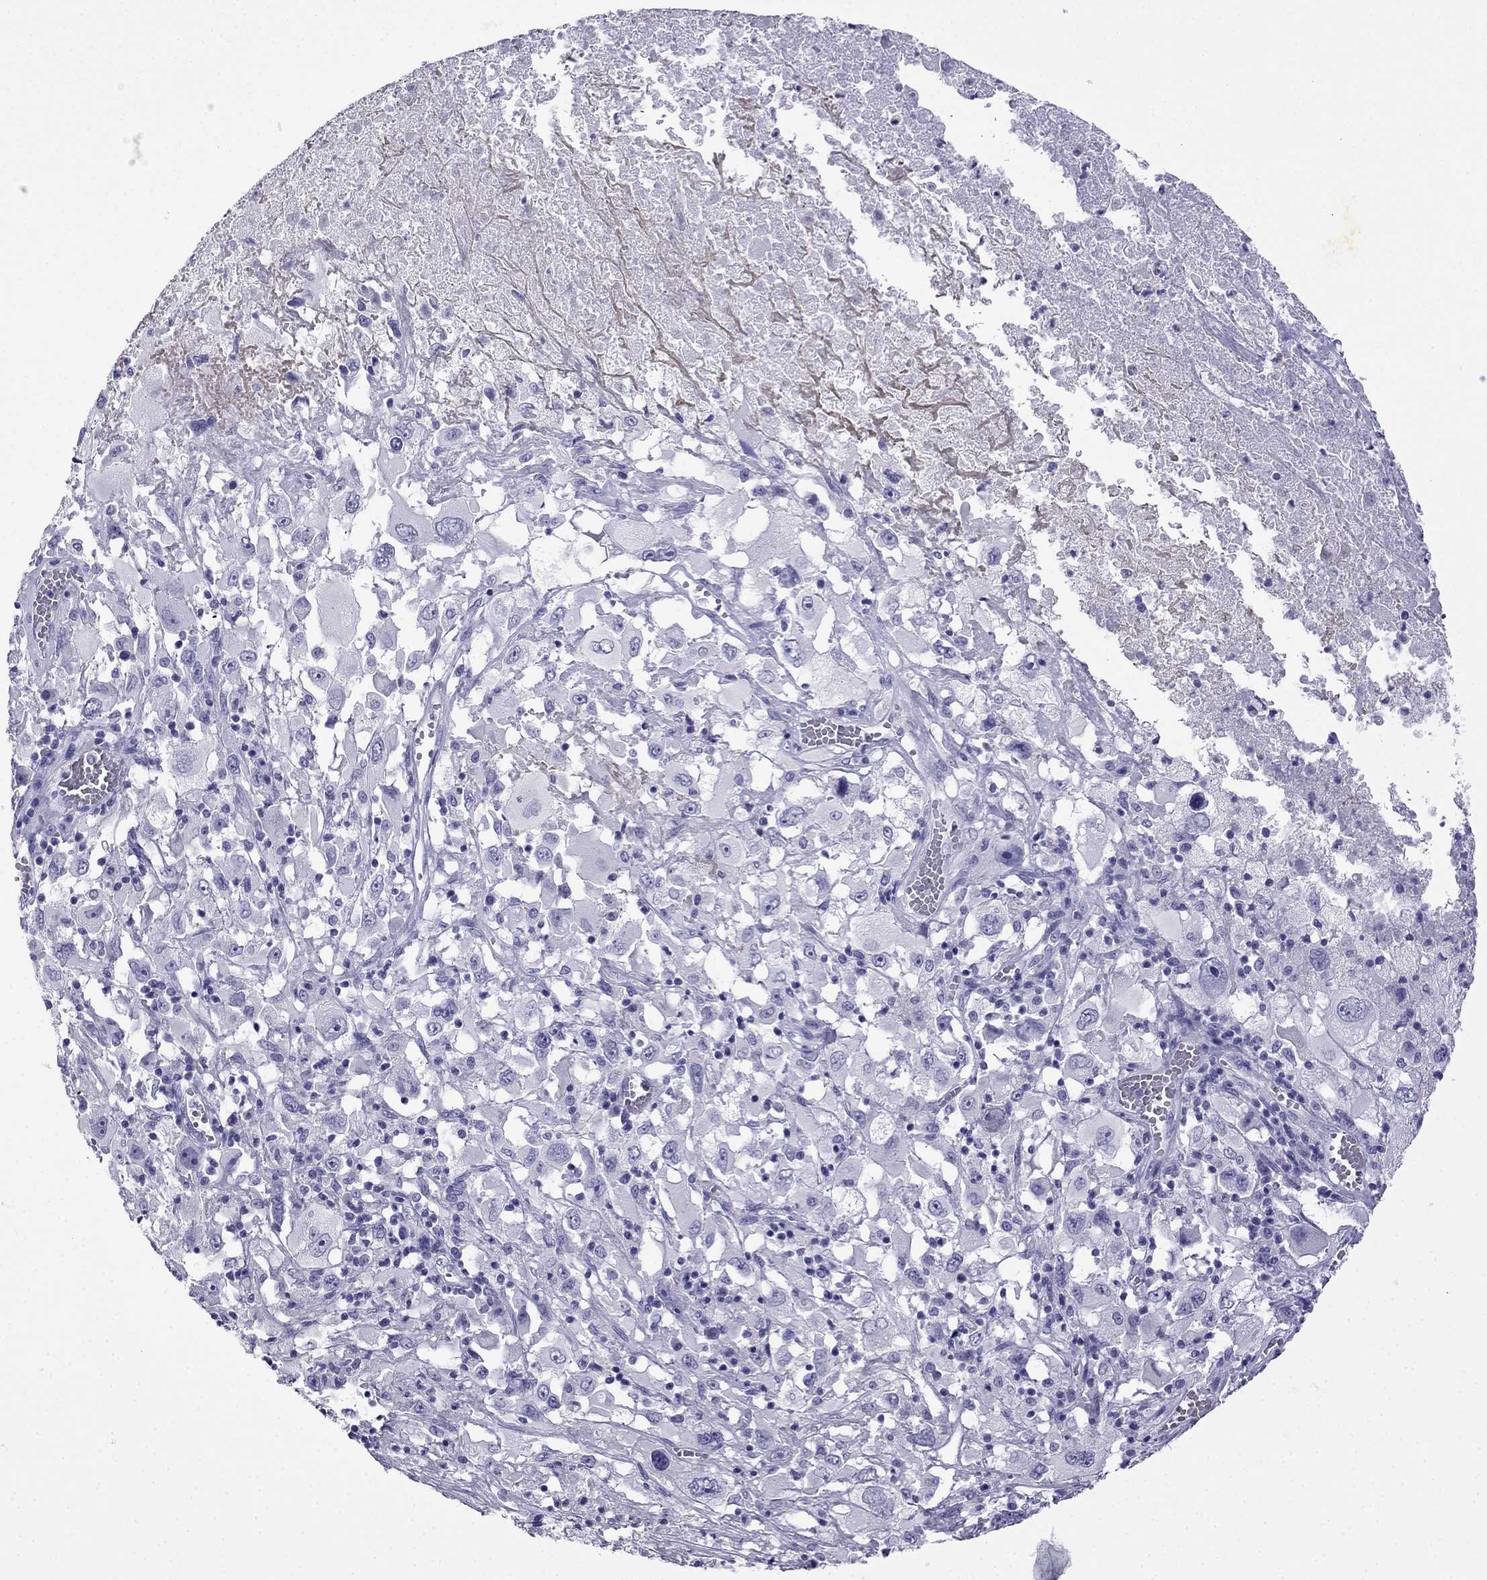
{"staining": {"intensity": "negative", "quantity": "none", "location": "none"}, "tissue": "melanoma", "cell_type": "Tumor cells", "image_type": "cancer", "snomed": [{"axis": "morphology", "description": "Malignant melanoma, Metastatic site"}, {"axis": "topography", "description": "Soft tissue"}], "caption": "High power microscopy photomicrograph of an immunohistochemistry histopathology image of malignant melanoma (metastatic site), revealing no significant staining in tumor cells.", "gene": "CDHR4", "patient": {"sex": "male", "age": 50}}